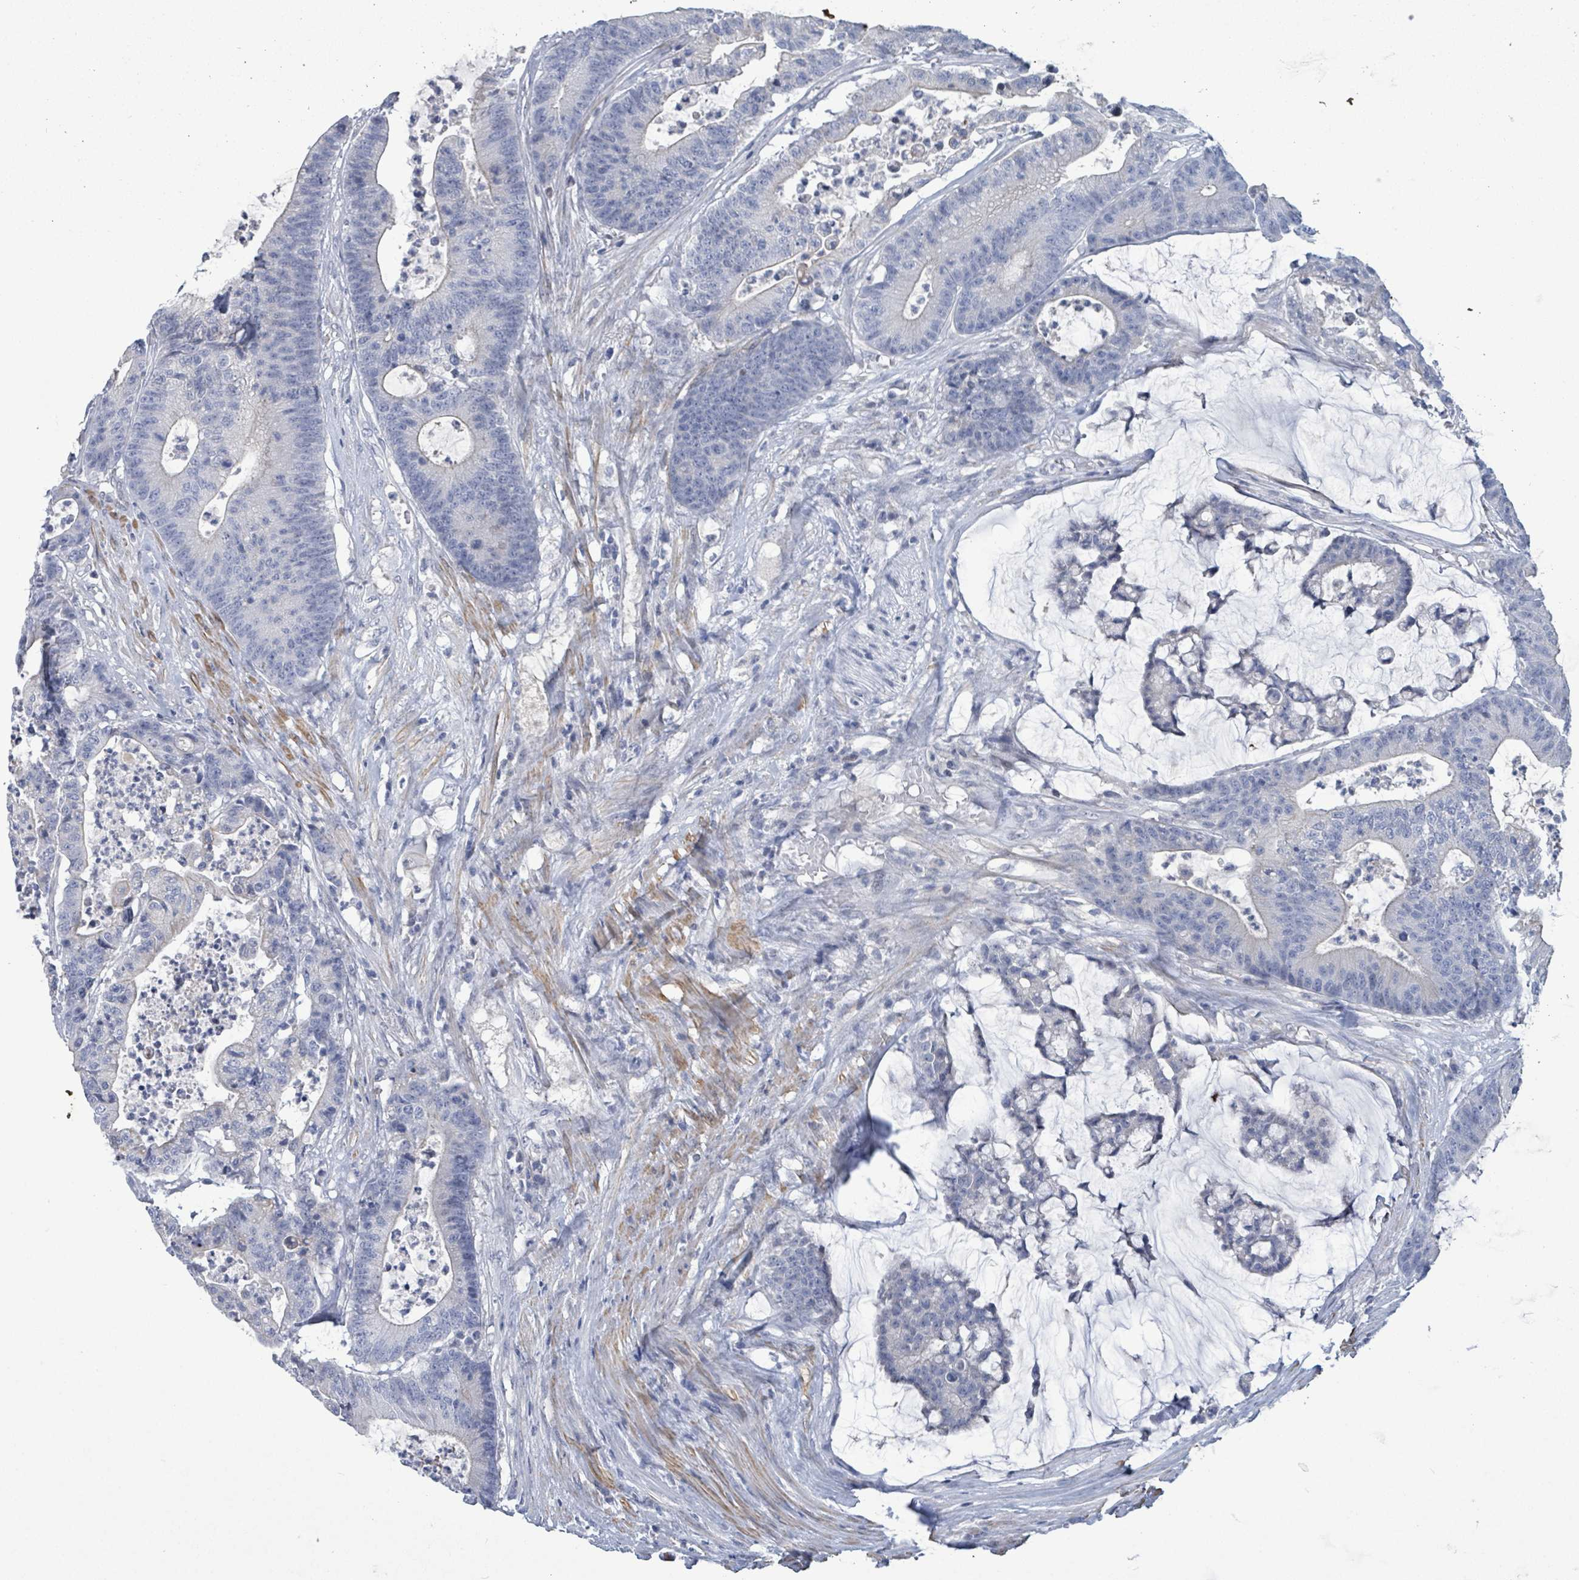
{"staining": {"intensity": "negative", "quantity": "none", "location": "none"}, "tissue": "colorectal cancer", "cell_type": "Tumor cells", "image_type": "cancer", "snomed": [{"axis": "morphology", "description": "Adenocarcinoma, NOS"}, {"axis": "topography", "description": "Colon"}], "caption": "Tumor cells are negative for brown protein staining in colorectal cancer (adenocarcinoma).", "gene": "NTN3", "patient": {"sex": "female", "age": 84}}